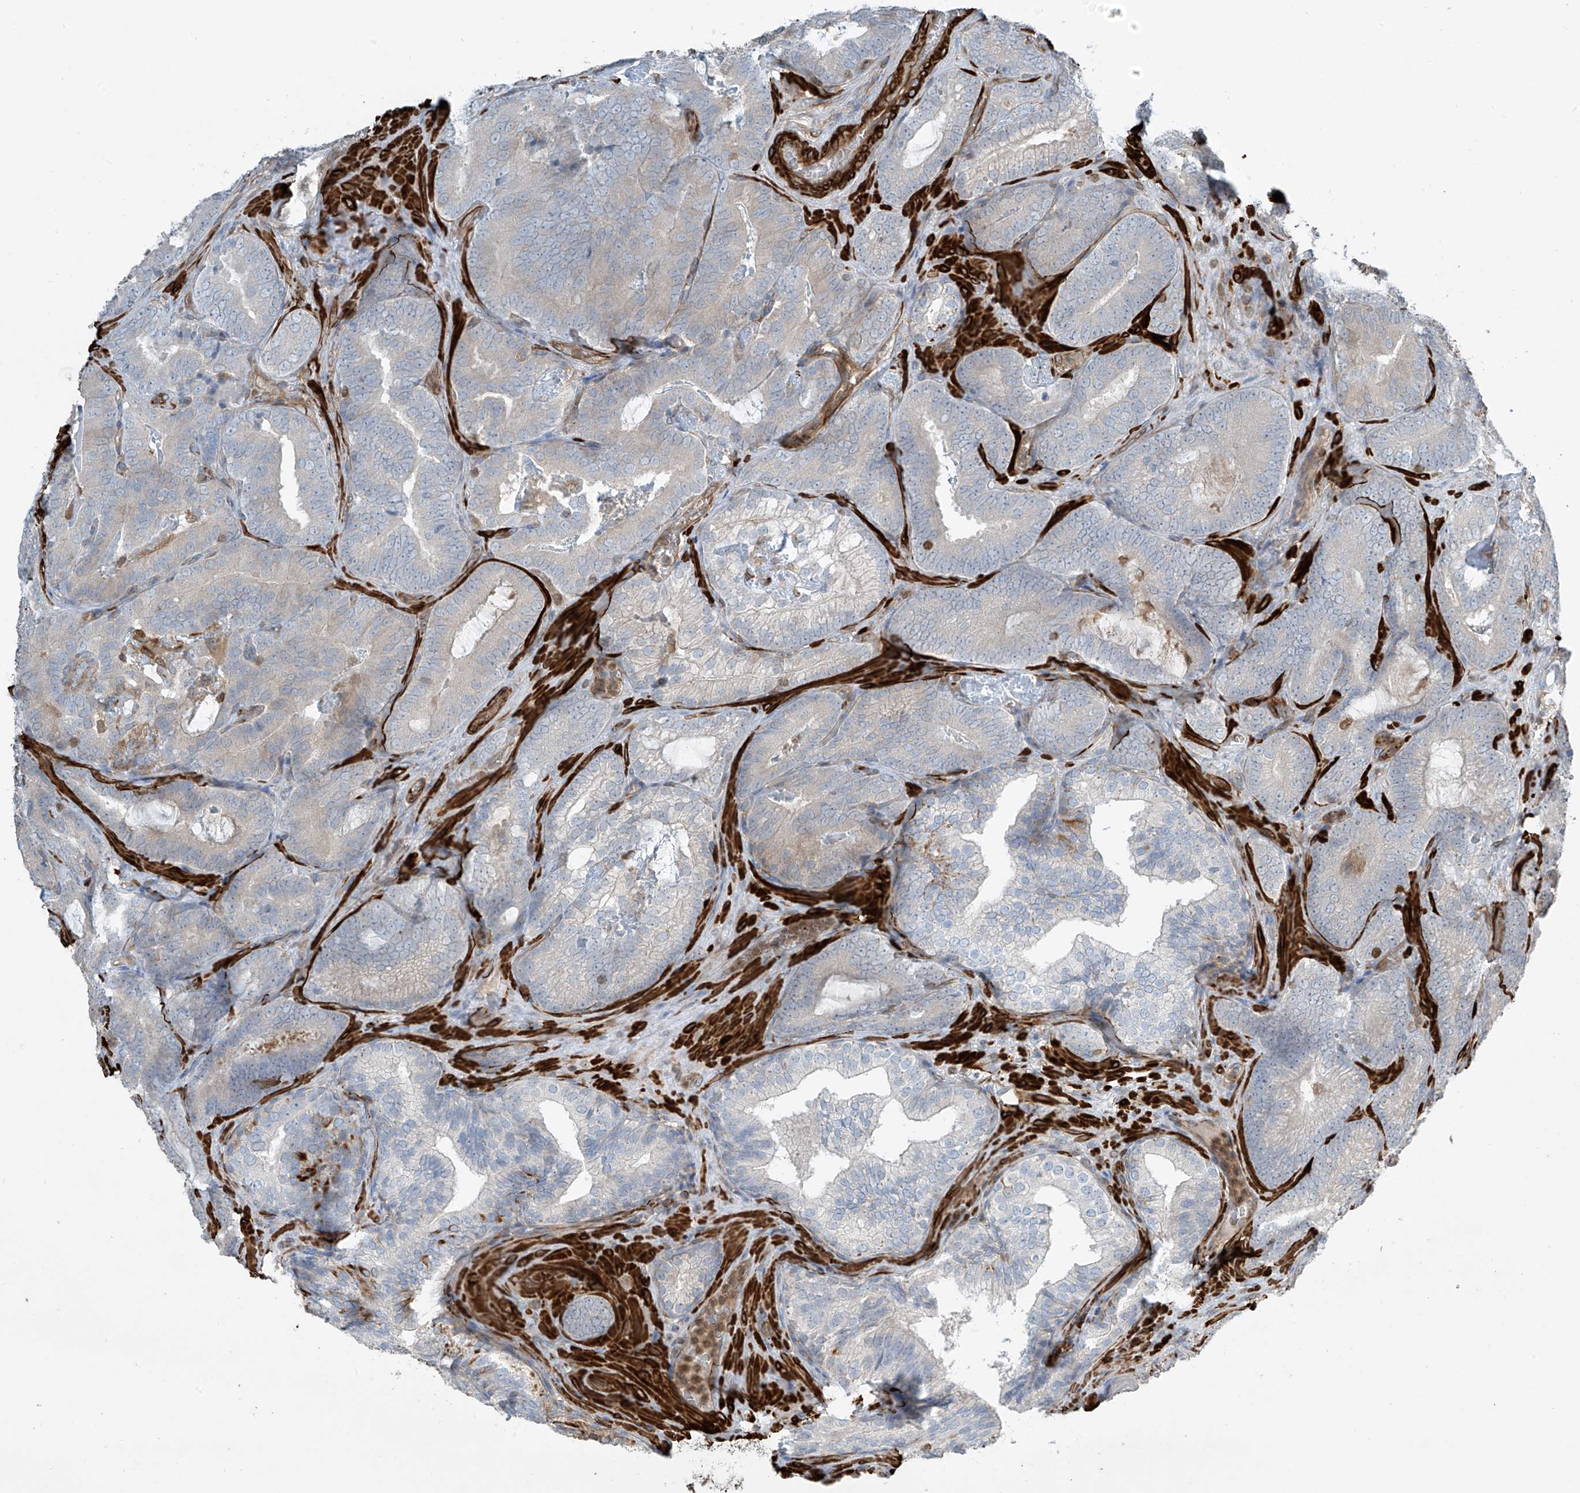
{"staining": {"intensity": "negative", "quantity": "none", "location": "none"}, "tissue": "prostate cancer", "cell_type": "Tumor cells", "image_type": "cancer", "snomed": [{"axis": "morphology", "description": "Adenocarcinoma, High grade"}, {"axis": "topography", "description": "Prostate"}], "caption": "An IHC micrograph of prostate cancer (adenocarcinoma (high-grade)) is shown. There is no staining in tumor cells of prostate cancer (adenocarcinoma (high-grade)). (Immunohistochemistry, brightfield microscopy, high magnification).", "gene": "SH3BGRL3", "patient": {"sex": "male", "age": 66}}